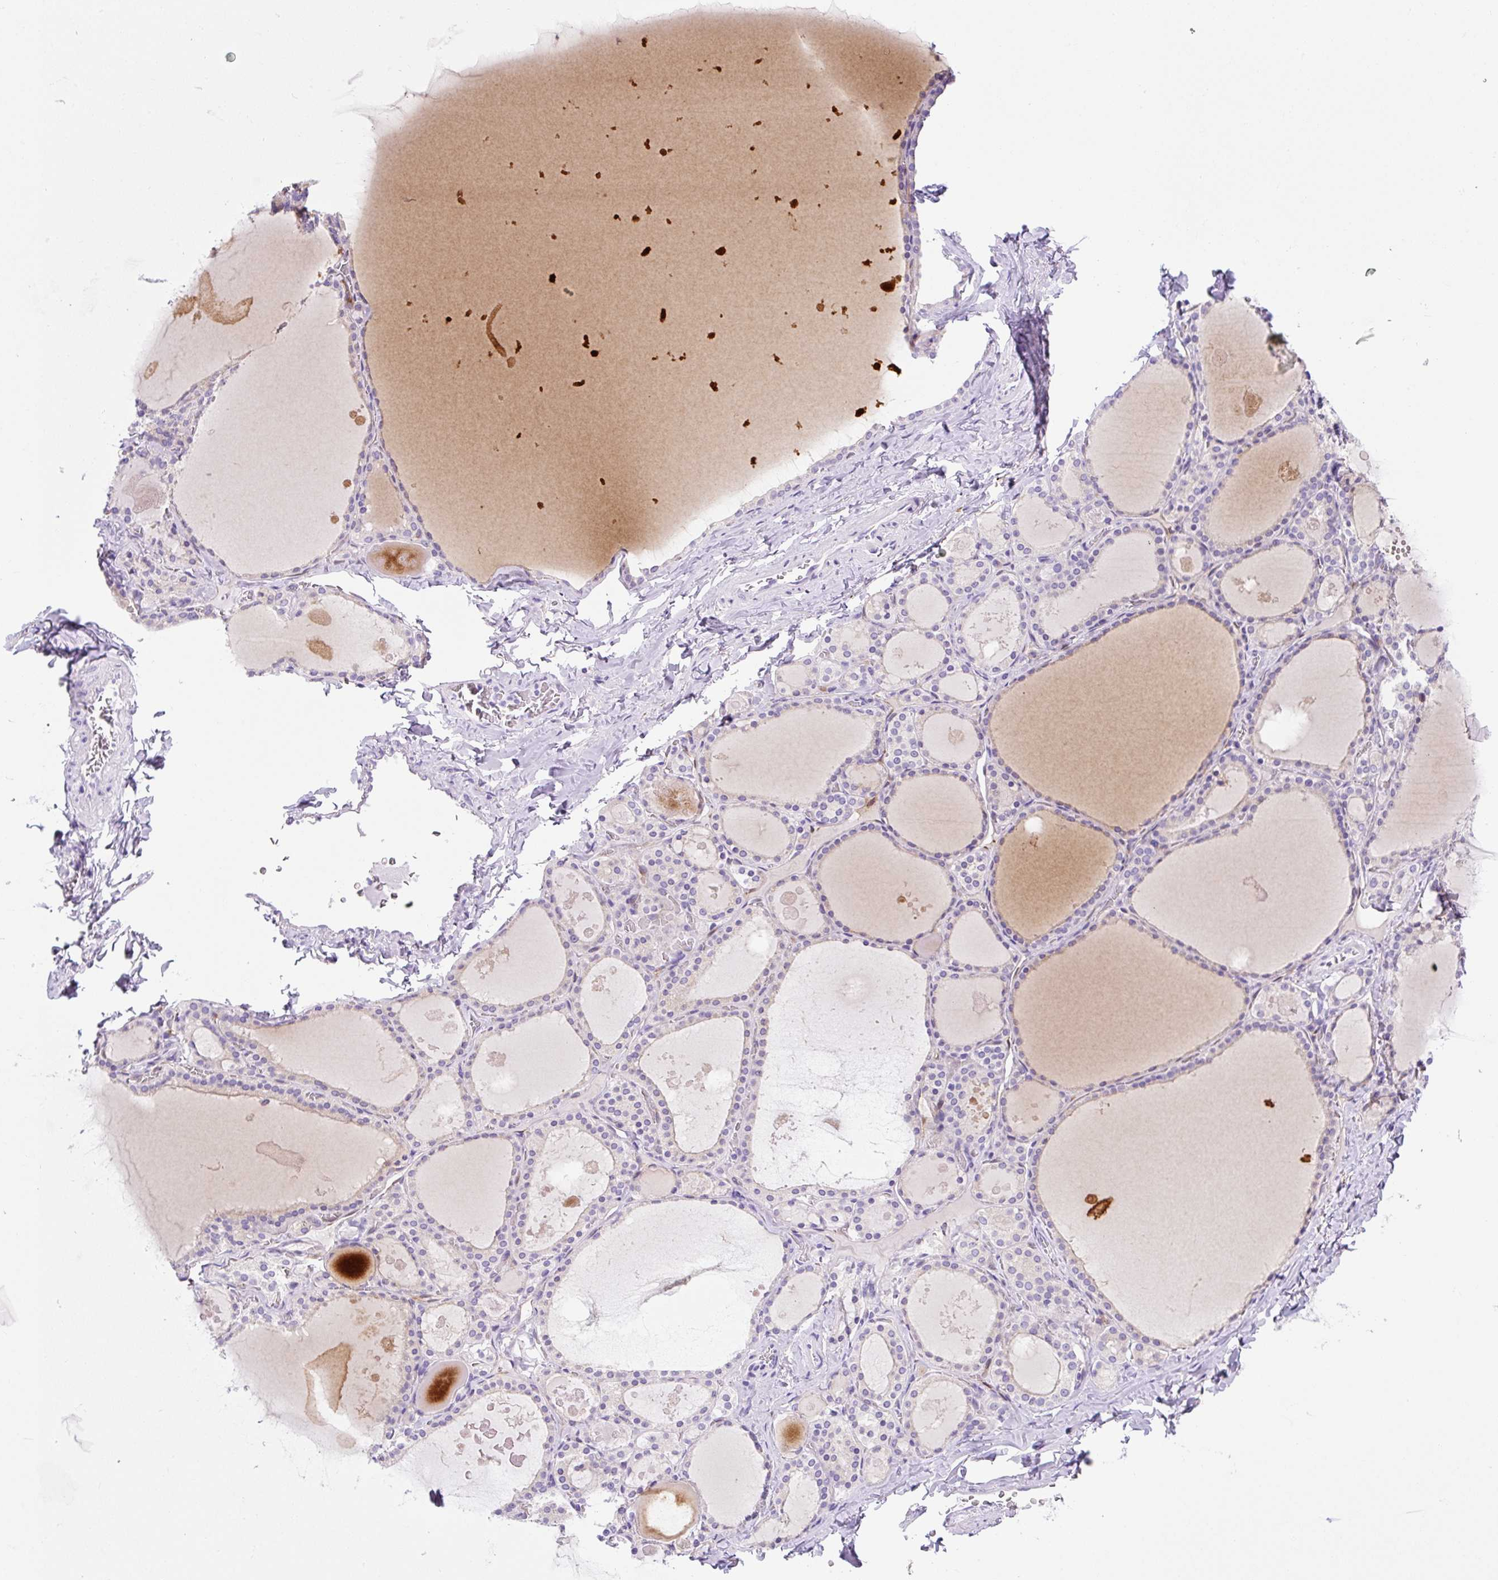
{"staining": {"intensity": "weak", "quantity": "<25%", "location": "cytoplasmic/membranous"}, "tissue": "thyroid gland", "cell_type": "Glandular cells", "image_type": "normal", "snomed": [{"axis": "morphology", "description": "Normal tissue, NOS"}, {"axis": "topography", "description": "Thyroid gland"}], "caption": "Glandular cells are negative for brown protein staining in unremarkable thyroid gland. (DAB immunohistochemistry with hematoxylin counter stain).", "gene": "ASB4", "patient": {"sex": "male", "age": 56}}